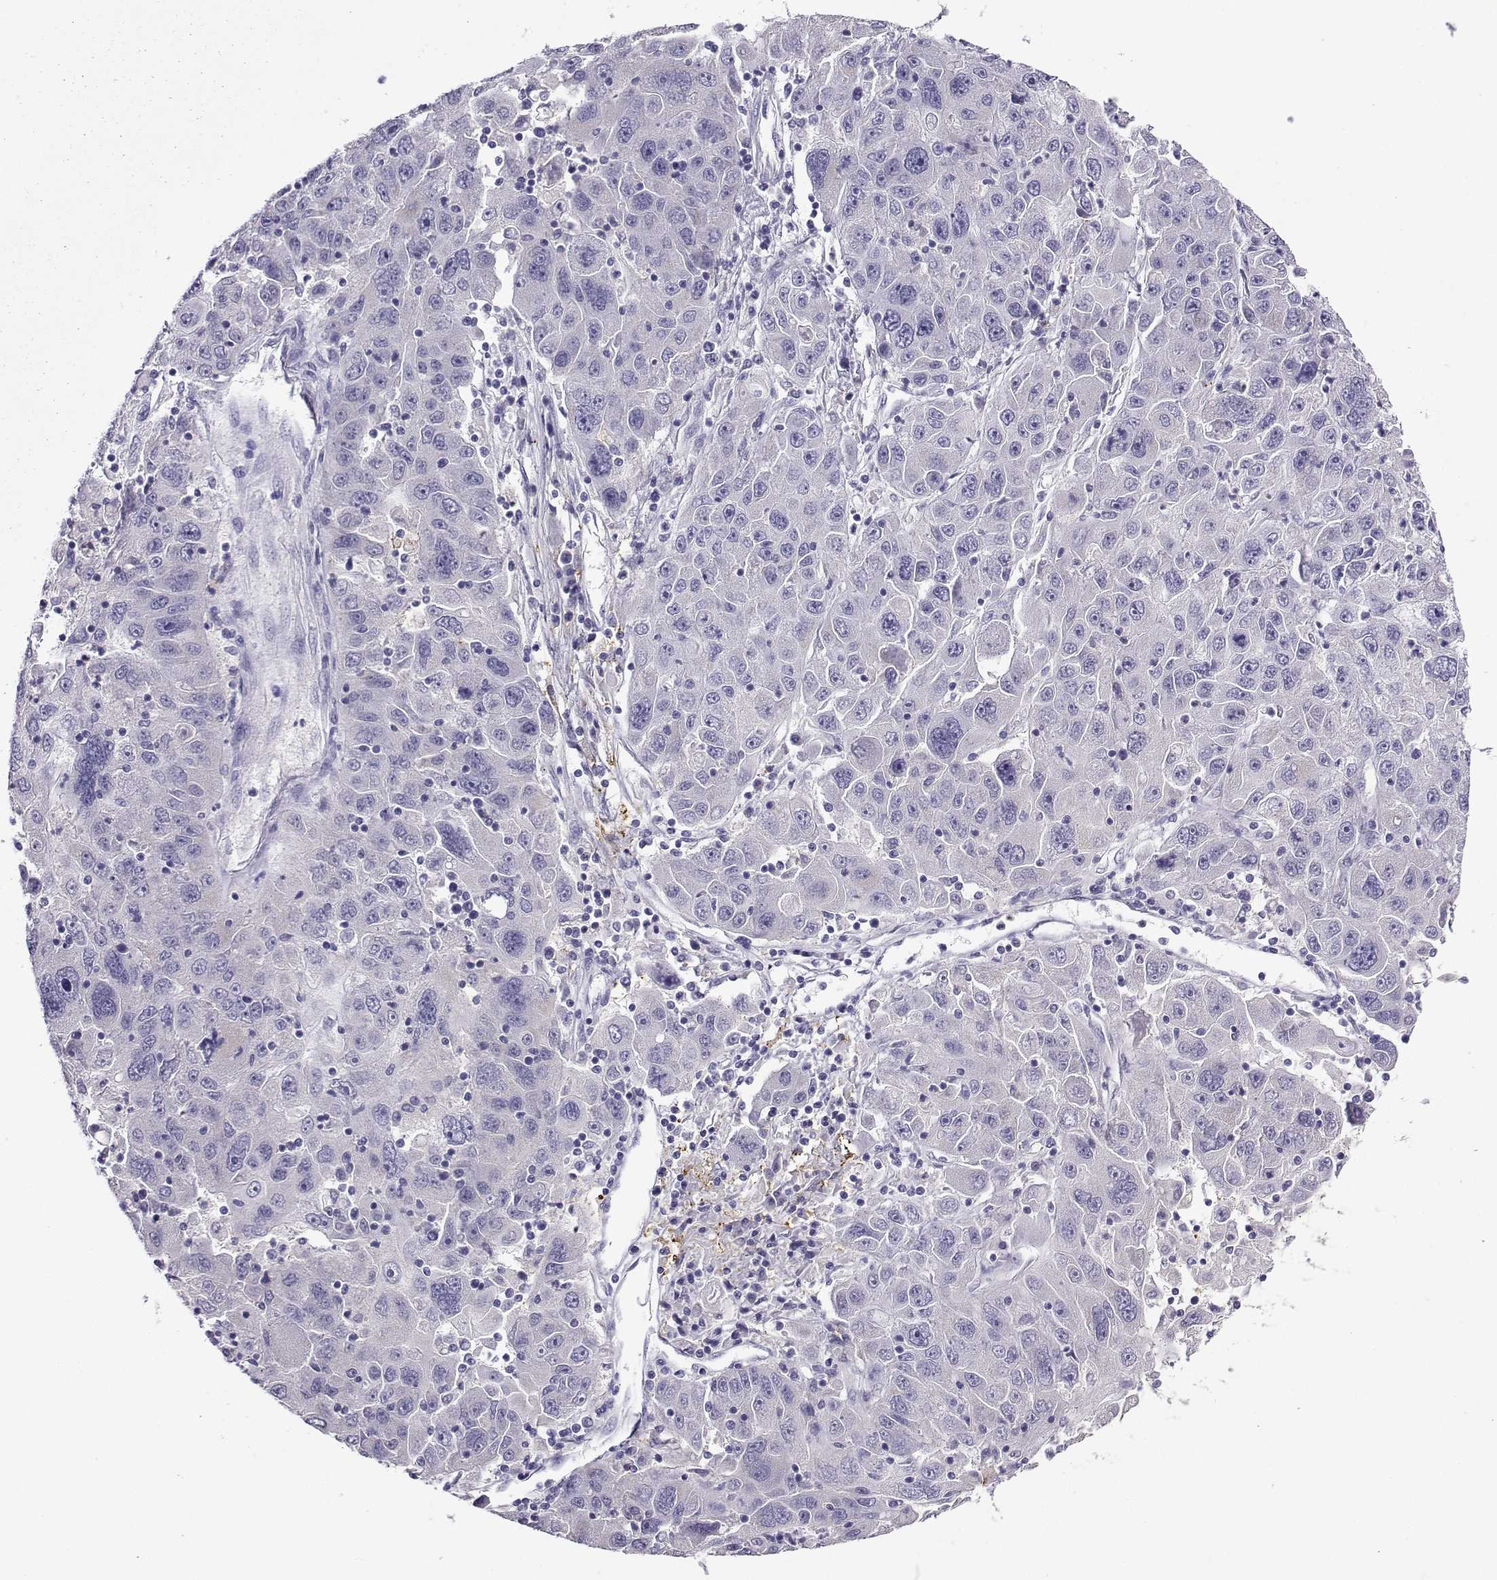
{"staining": {"intensity": "negative", "quantity": "none", "location": "none"}, "tissue": "stomach cancer", "cell_type": "Tumor cells", "image_type": "cancer", "snomed": [{"axis": "morphology", "description": "Adenocarcinoma, NOS"}, {"axis": "topography", "description": "Stomach"}], "caption": "IHC of human stomach cancer displays no expression in tumor cells.", "gene": "LINGO1", "patient": {"sex": "male", "age": 56}}